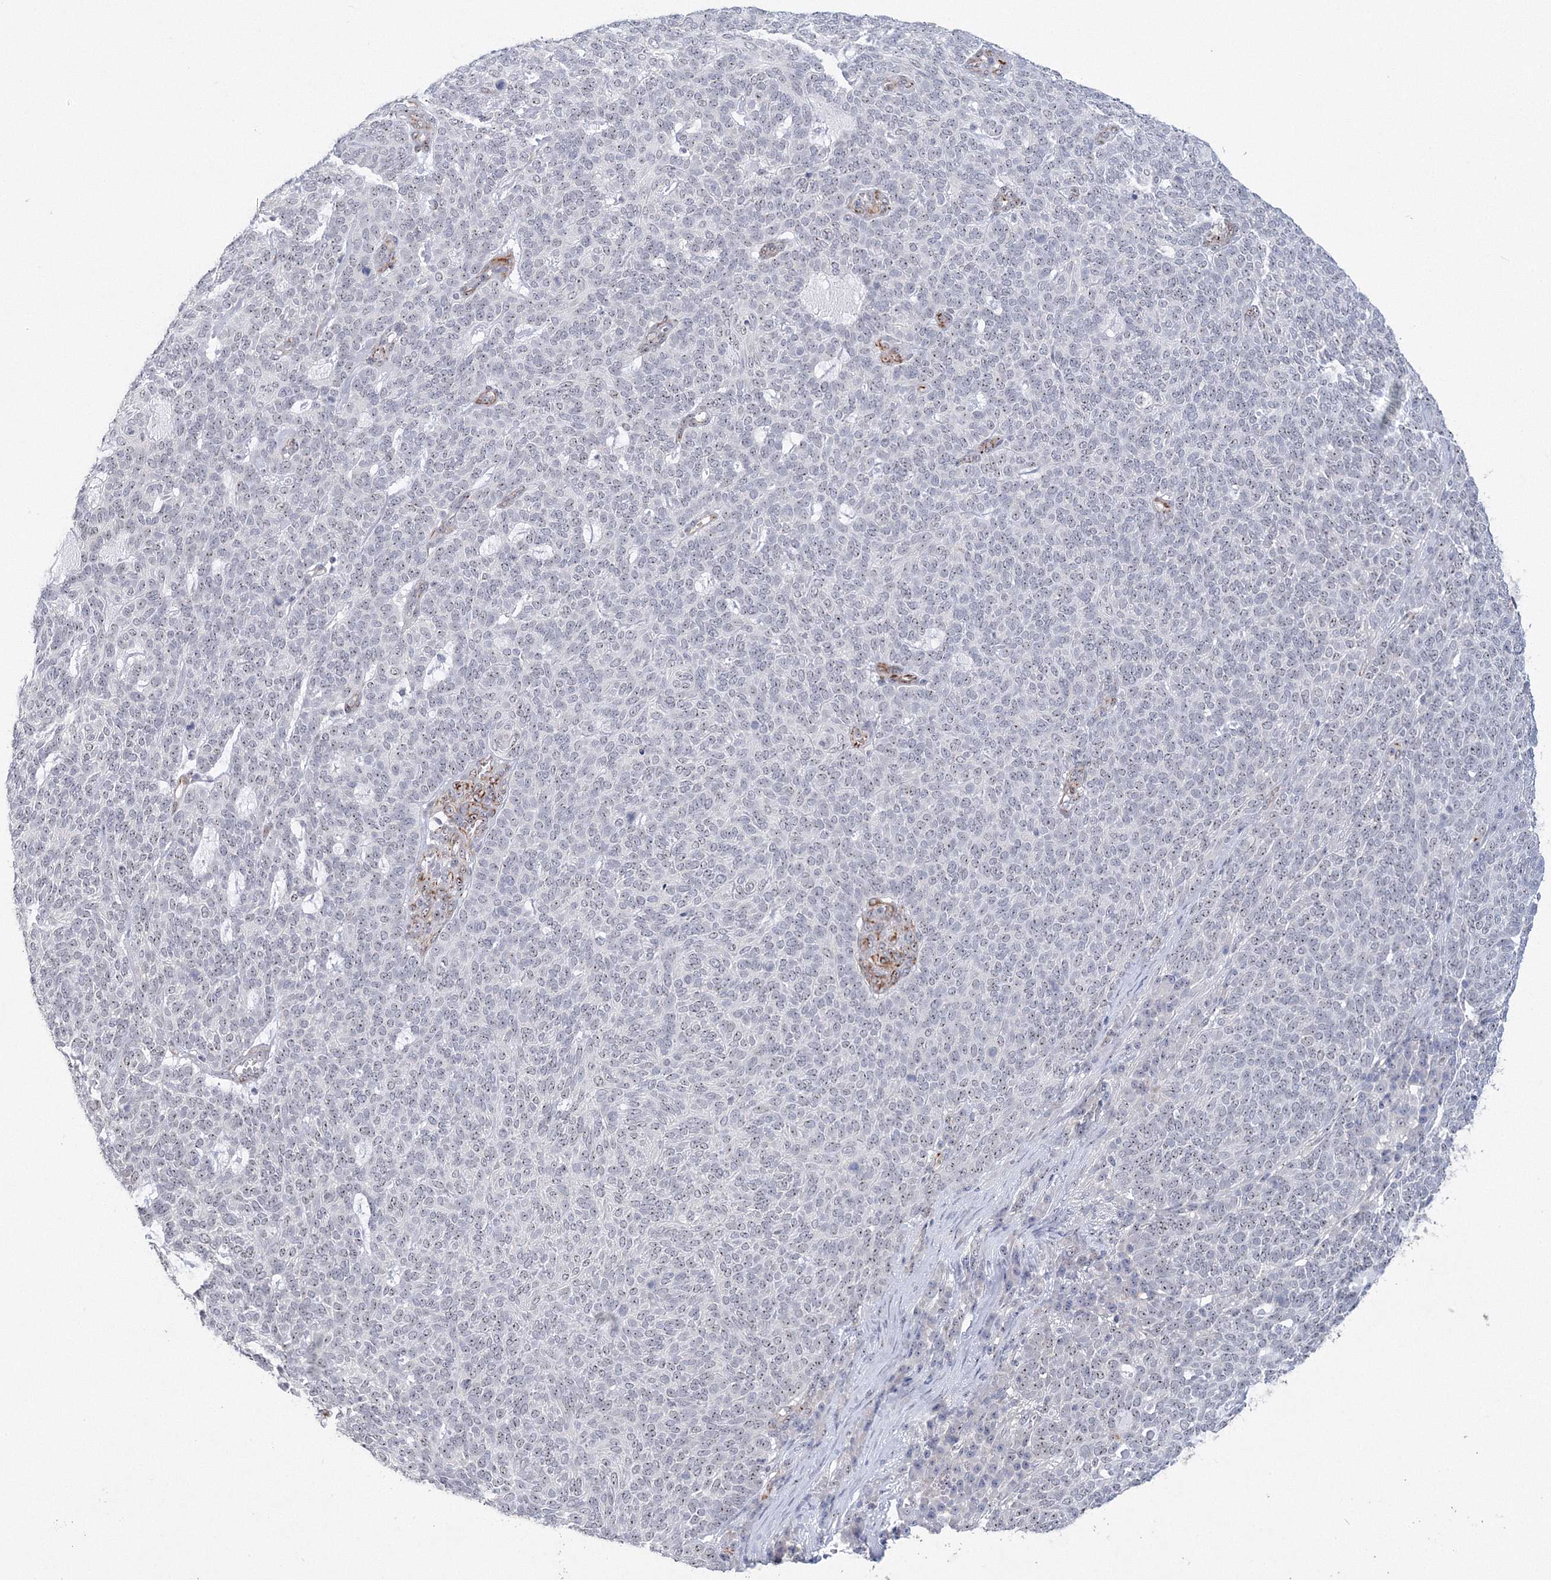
{"staining": {"intensity": "weak", "quantity": "25%-75%", "location": "nuclear"}, "tissue": "skin cancer", "cell_type": "Tumor cells", "image_type": "cancer", "snomed": [{"axis": "morphology", "description": "Squamous cell carcinoma, NOS"}, {"axis": "topography", "description": "Skin"}], "caption": "Immunohistochemistry histopathology image of neoplastic tissue: human squamous cell carcinoma (skin) stained using immunohistochemistry displays low levels of weak protein expression localized specifically in the nuclear of tumor cells, appearing as a nuclear brown color.", "gene": "SIRT7", "patient": {"sex": "female", "age": 90}}